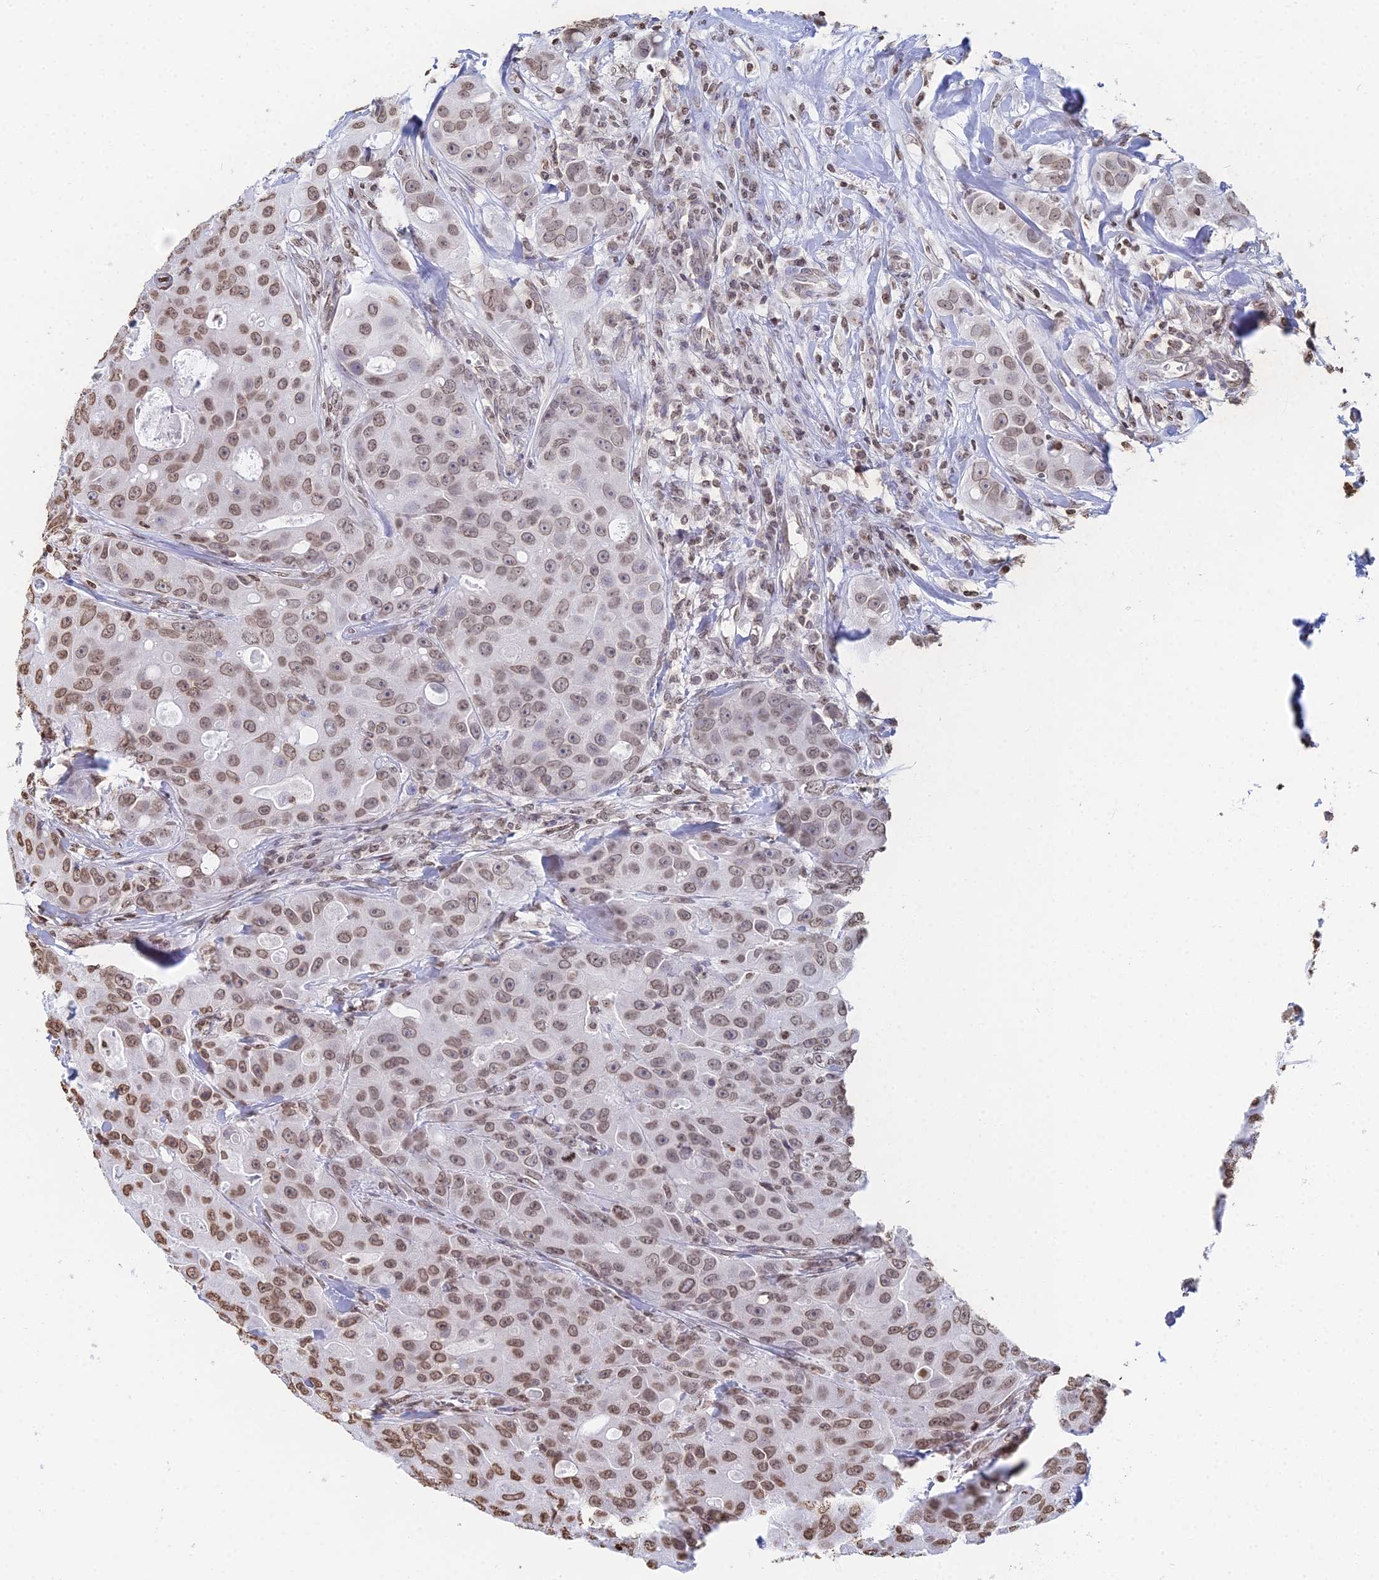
{"staining": {"intensity": "weak", "quantity": ">75%", "location": "nuclear"}, "tissue": "breast cancer", "cell_type": "Tumor cells", "image_type": "cancer", "snomed": [{"axis": "morphology", "description": "Duct carcinoma"}, {"axis": "topography", "description": "Breast"}], "caption": "IHC staining of intraductal carcinoma (breast), which exhibits low levels of weak nuclear staining in approximately >75% of tumor cells indicating weak nuclear protein positivity. The staining was performed using DAB (3,3'-diaminobenzidine) (brown) for protein detection and nuclei were counterstained in hematoxylin (blue).", "gene": "GBP3", "patient": {"sex": "female", "age": 43}}